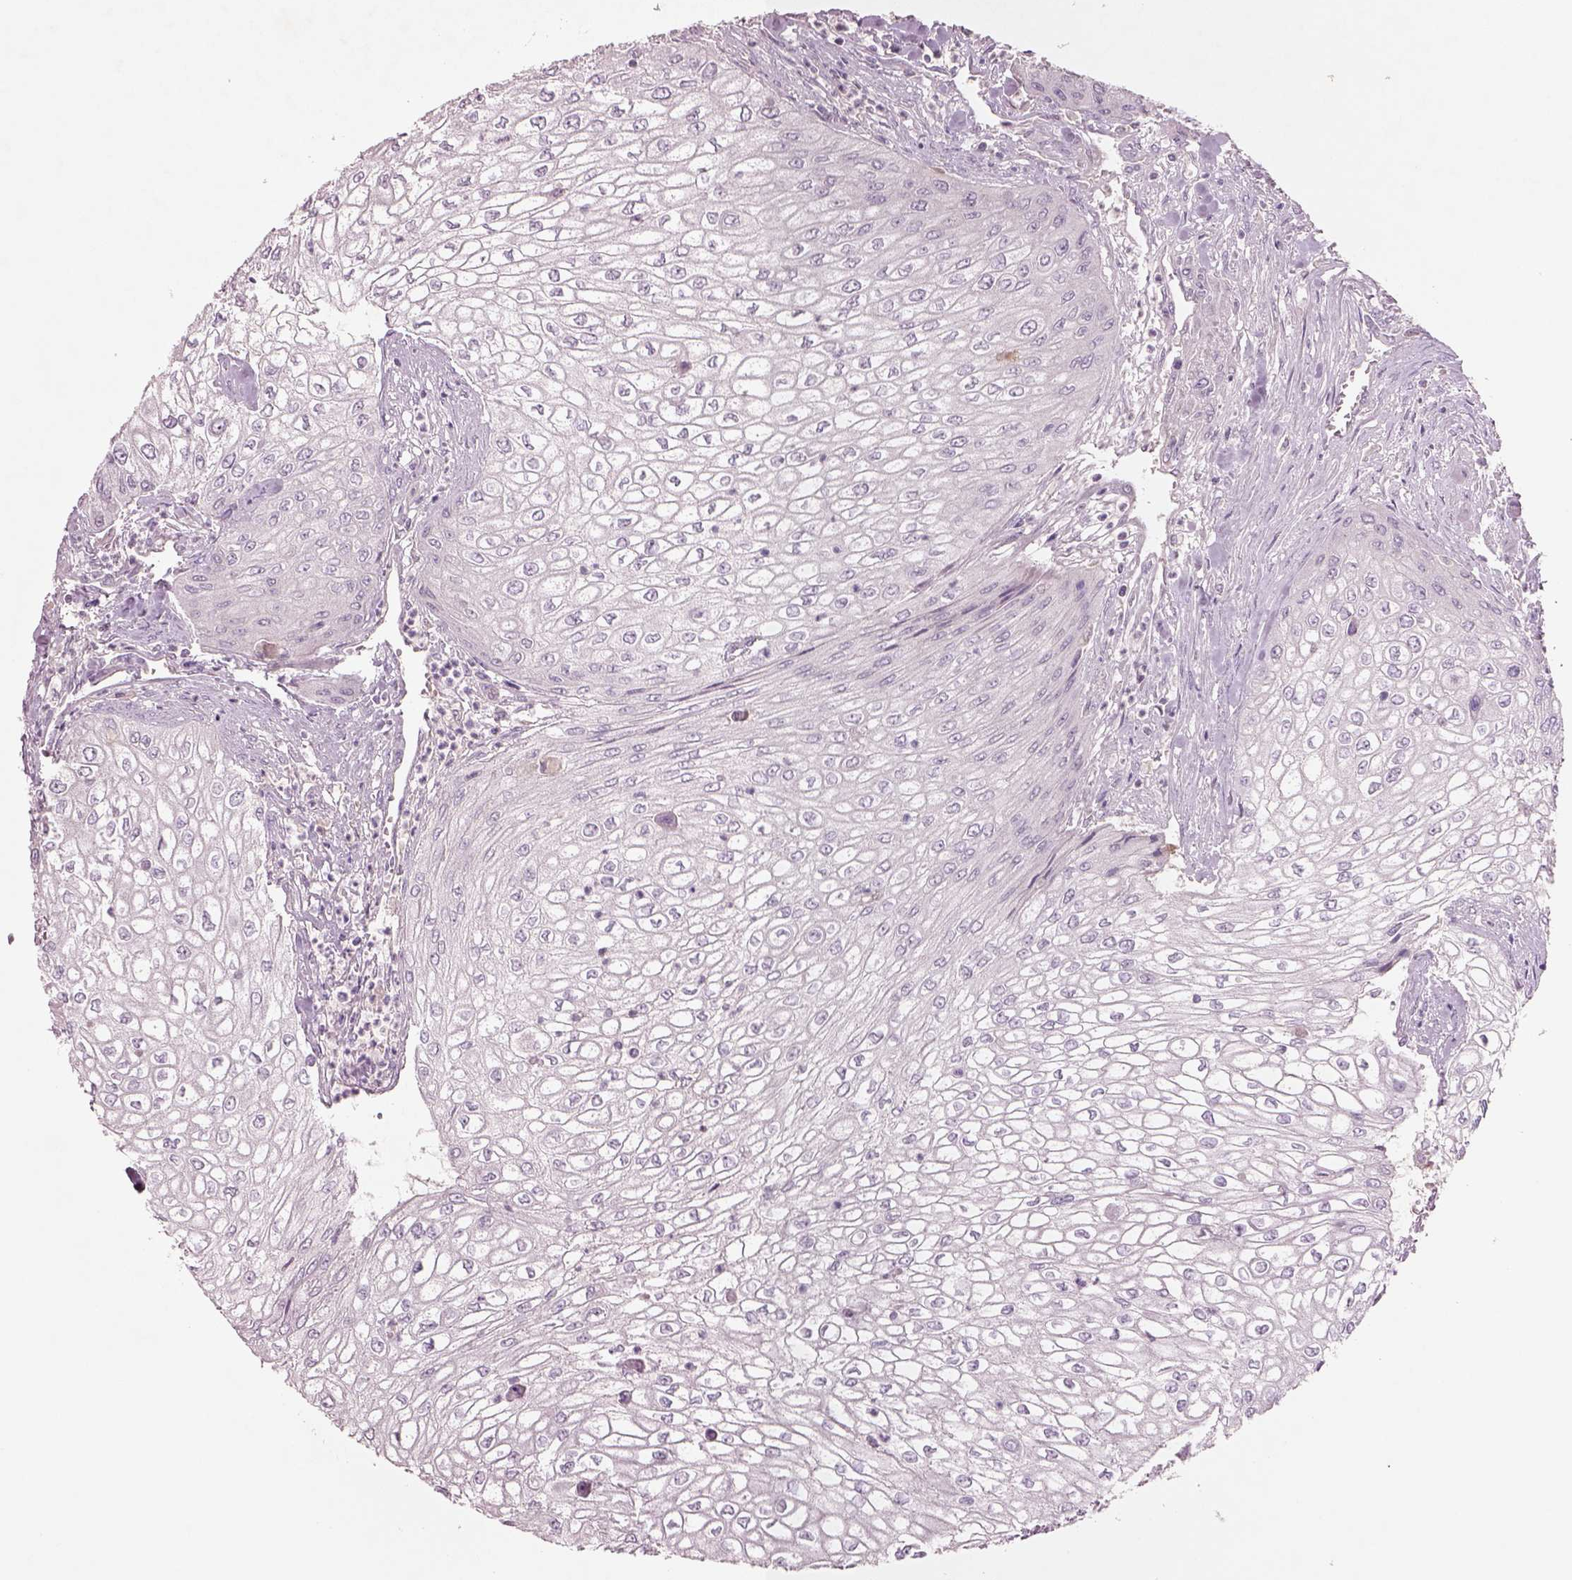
{"staining": {"intensity": "negative", "quantity": "none", "location": "none"}, "tissue": "urothelial cancer", "cell_type": "Tumor cells", "image_type": "cancer", "snomed": [{"axis": "morphology", "description": "Urothelial carcinoma, High grade"}, {"axis": "topography", "description": "Urinary bladder"}], "caption": "High power microscopy histopathology image of an IHC image of urothelial cancer, revealing no significant staining in tumor cells.", "gene": "DUOXA2", "patient": {"sex": "male", "age": 62}}